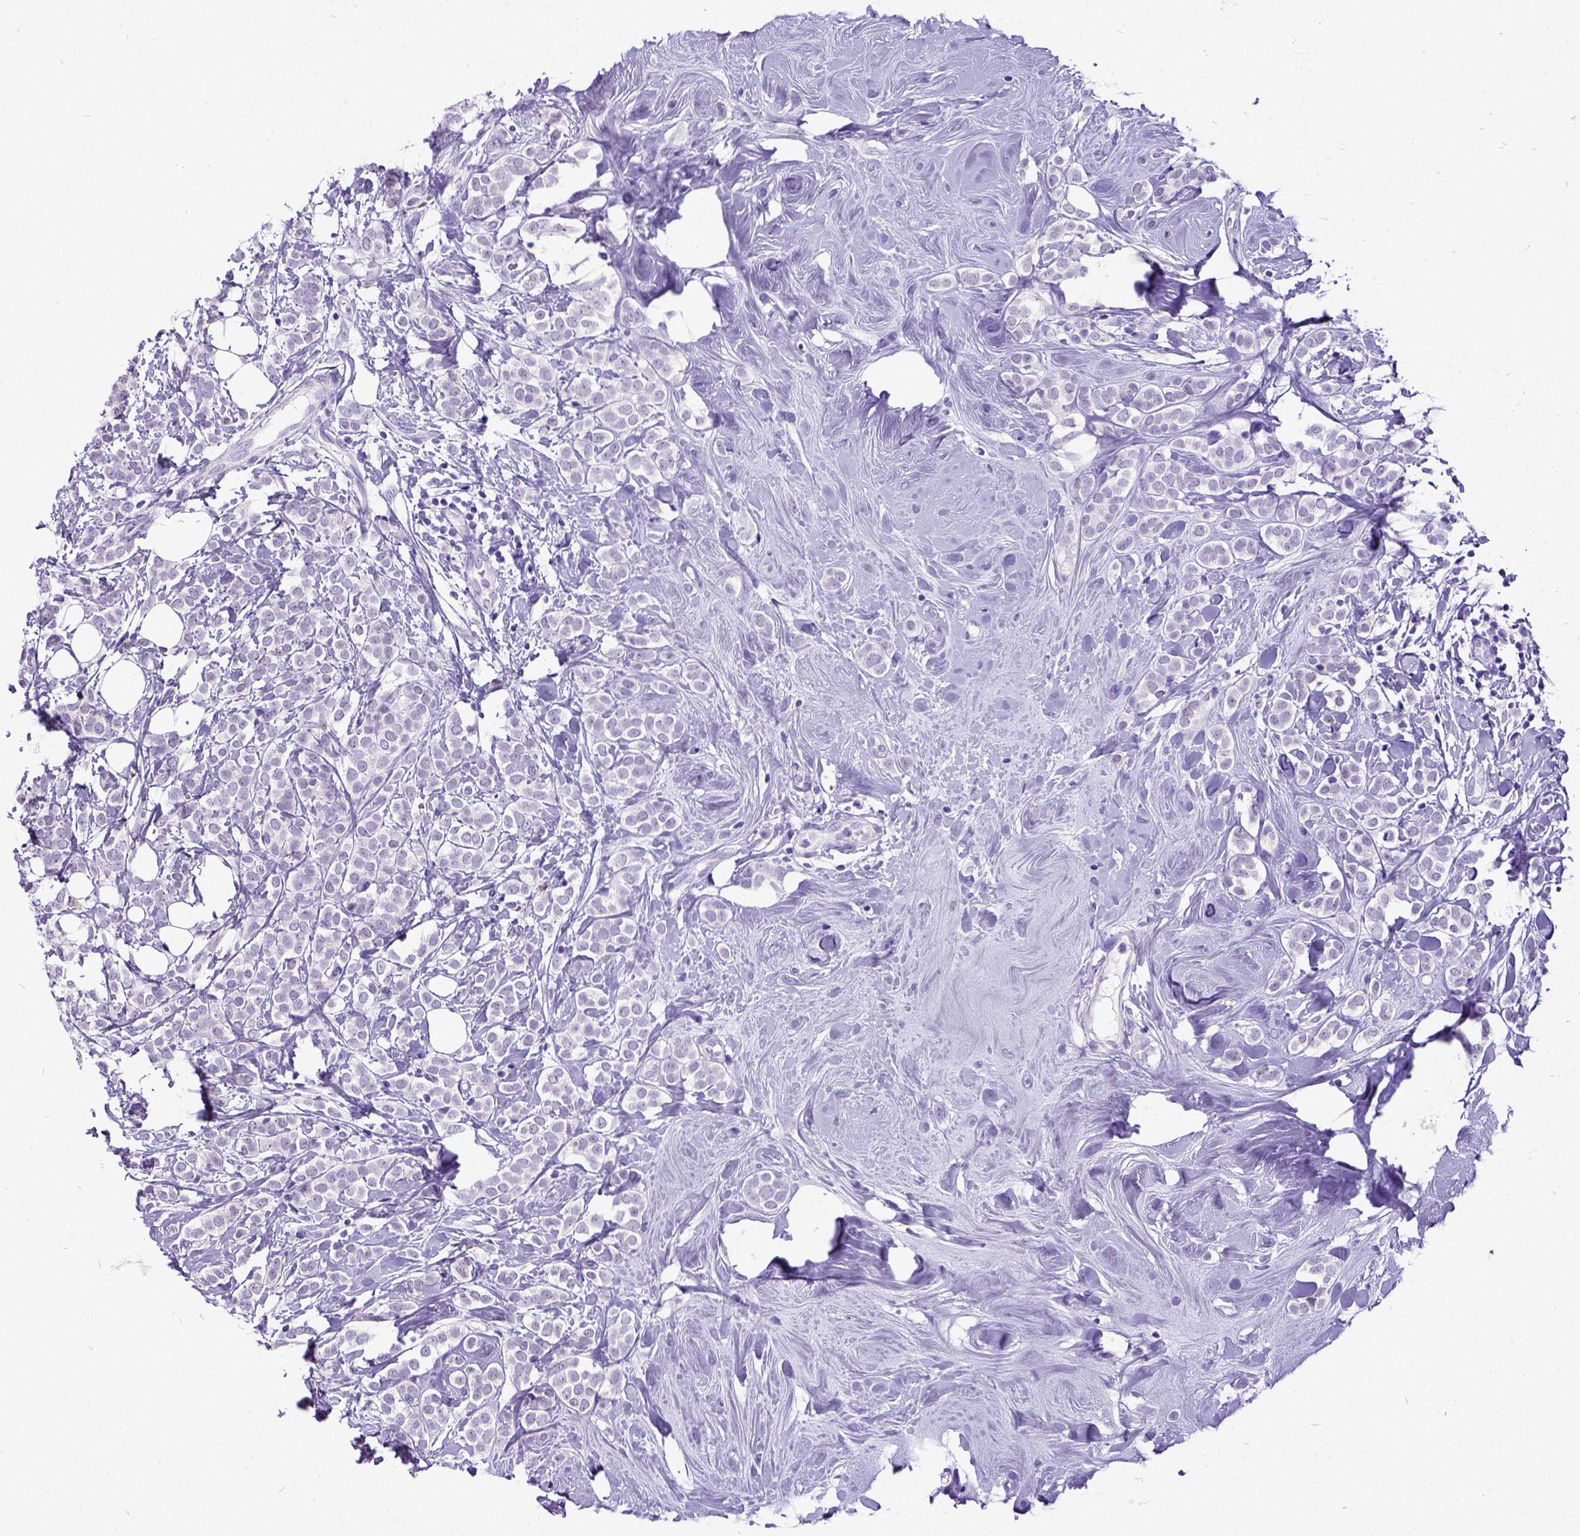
{"staining": {"intensity": "negative", "quantity": "none", "location": "none"}, "tissue": "breast cancer", "cell_type": "Tumor cells", "image_type": "cancer", "snomed": [{"axis": "morphology", "description": "Lobular carcinoma"}, {"axis": "topography", "description": "Breast"}], "caption": "Tumor cells show no significant positivity in breast lobular carcinoma.", "gene": "SATB2", "patient": {"sex": "female", "age": 49}}